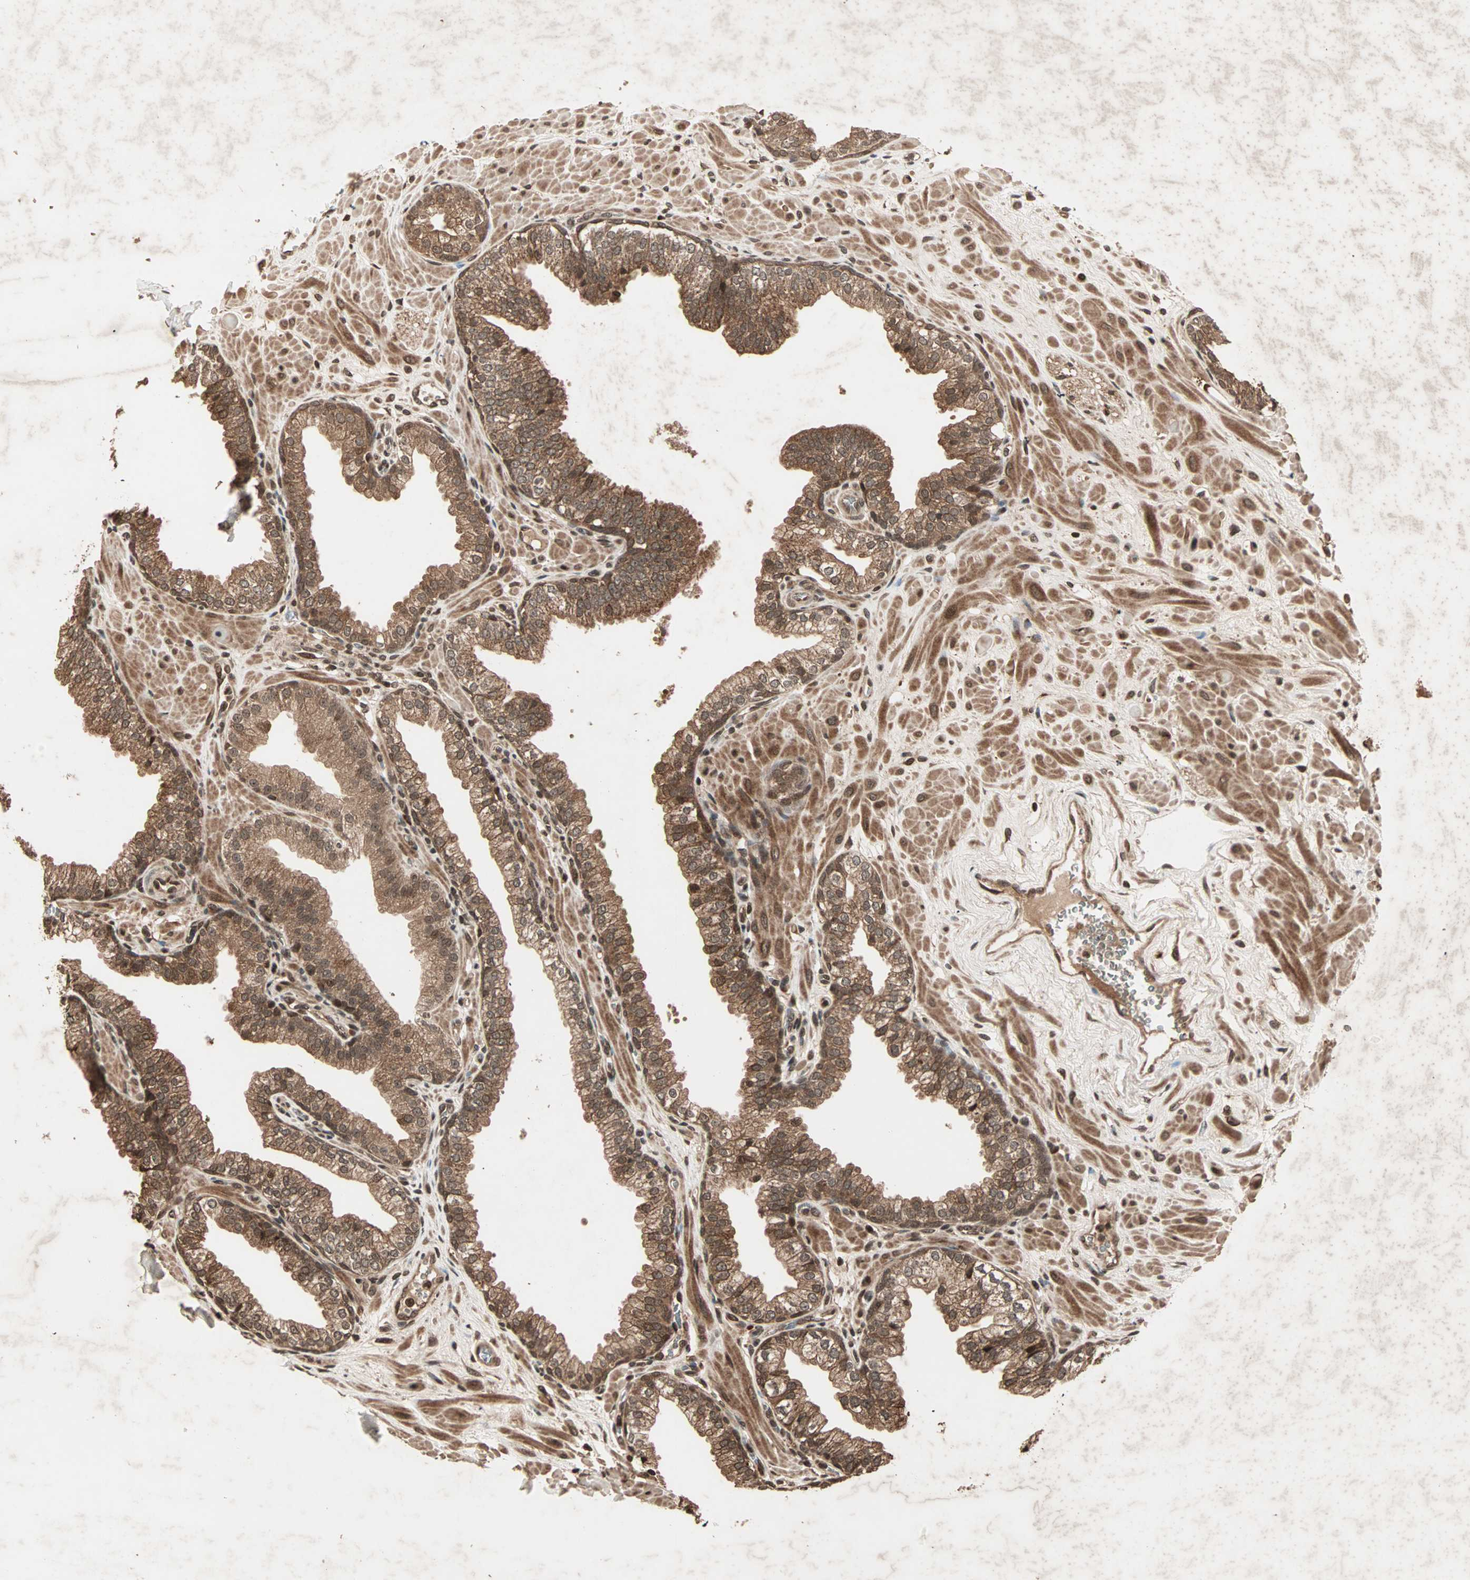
{"staining": {"intensity": "moderate", "quantity": ">75%", "location": "cytoplasmic/membranous"}, "tissue": "prostate", "cell_type": "Glandular cells", "image_type": "normal", "snomed": [{"axis": "morphology", "description": "Normal tissue, NOS"}, {"axis": "topography", "description": "Prostate"}], "caption": "Immunohistochemical staining of benign human prostate exhibits moderate cytoplasmic/membranous protein positivity in approximately >75% of glandular cells.", "gene": "RFFL", "patient": {"sex": "male", "age": 60}}